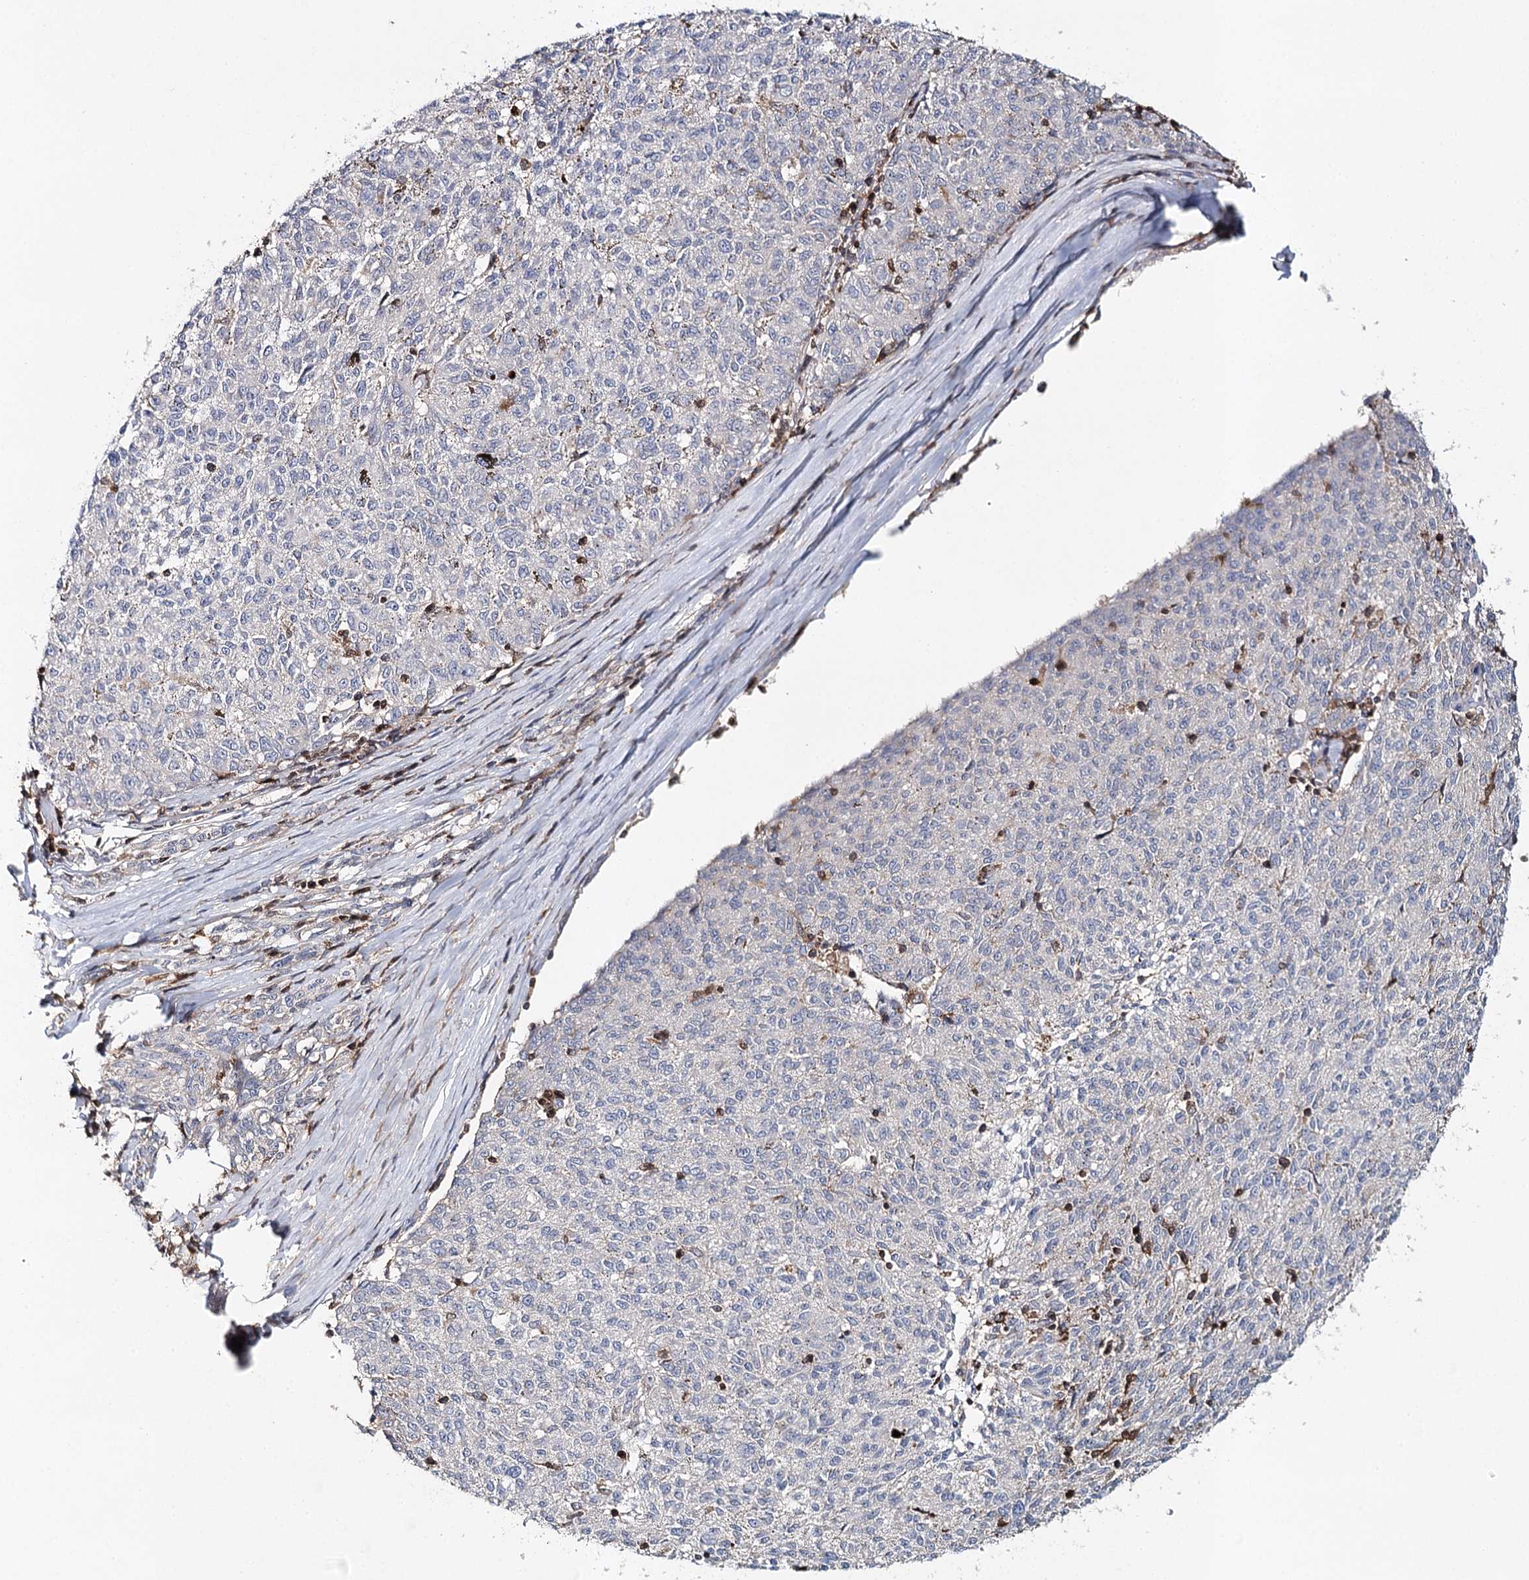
{"staining": {"intensity": "negative", "quantity": "none", "location": "none"}, "tissue": "melanoma", "cell_type": "Tumor cells", "image_type": "cancer", "snomed": [{"axis": "morphology", "description": "Malignant melanoma, NOS"}, {"axis": "topography", "description": "Skin"}], "caption": "Image shows no significant protein positivity in tumor cells of melanoma.", "gene": "SLC41A2", "patient": {"sex": "female", "age": 72}}